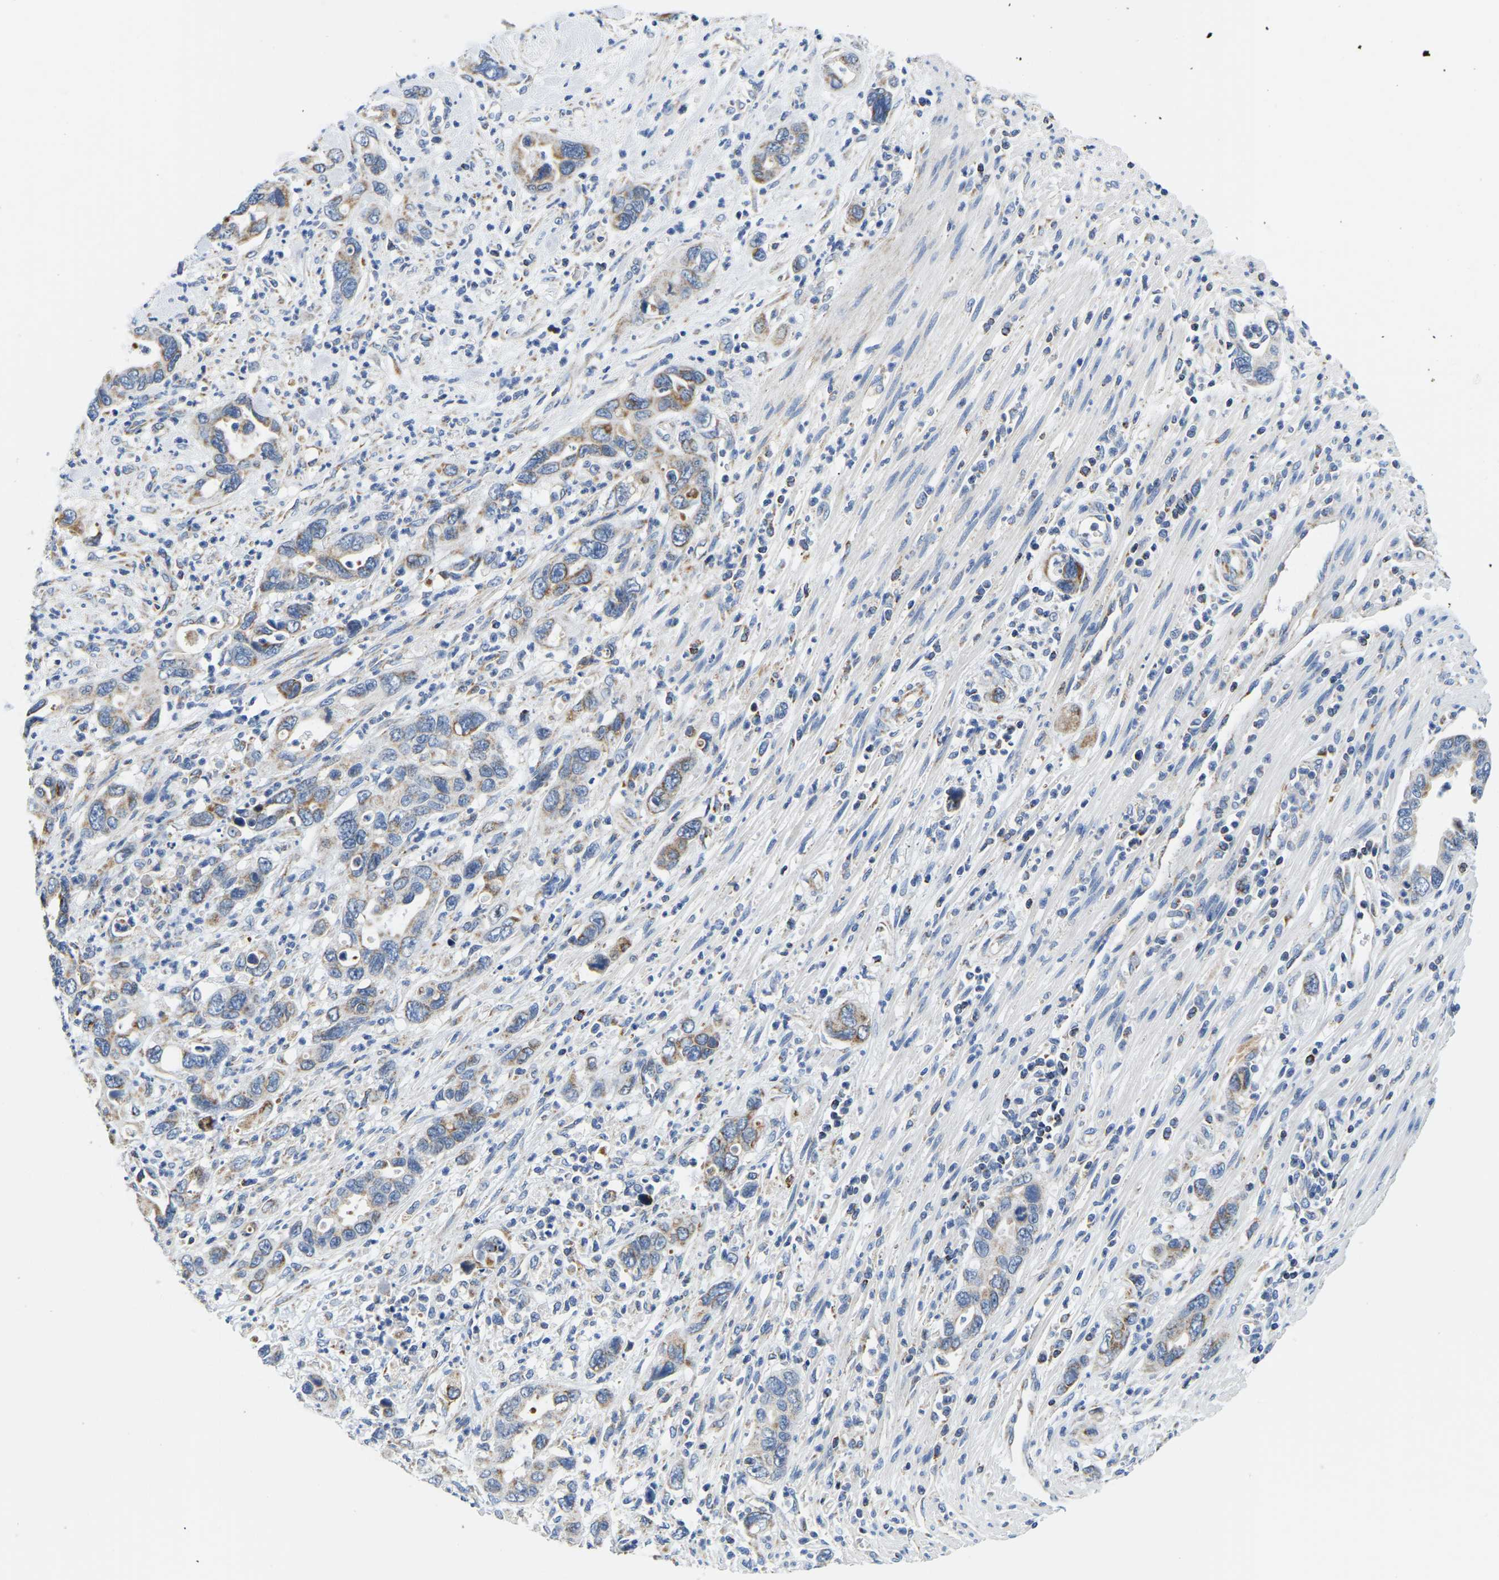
{"staining": {"intensity": "moderate", "quantity": "<25%", "location": "cytoplasmic/membranous"}, "tissue": "pancreatic cancer", "cell_type": "Tumor cells", "image_type": "cancer", "snomed": [{"axis": "morphology", "description": "Adenocarcinoma, NOS"}, {"axis": "topography", "description": "Pancreas"}], "caption": "Protein expression analysis of pancreatic adenocarcinoma demonstrates moderate cytoplasmic/membranous positivity in about <25% of tumor cells. Immunohistochemistry stains the protein in brown and the nuclei are stained blue.", "gene": "SFXN1", "patient": {"sex": "female", "age": 70}}